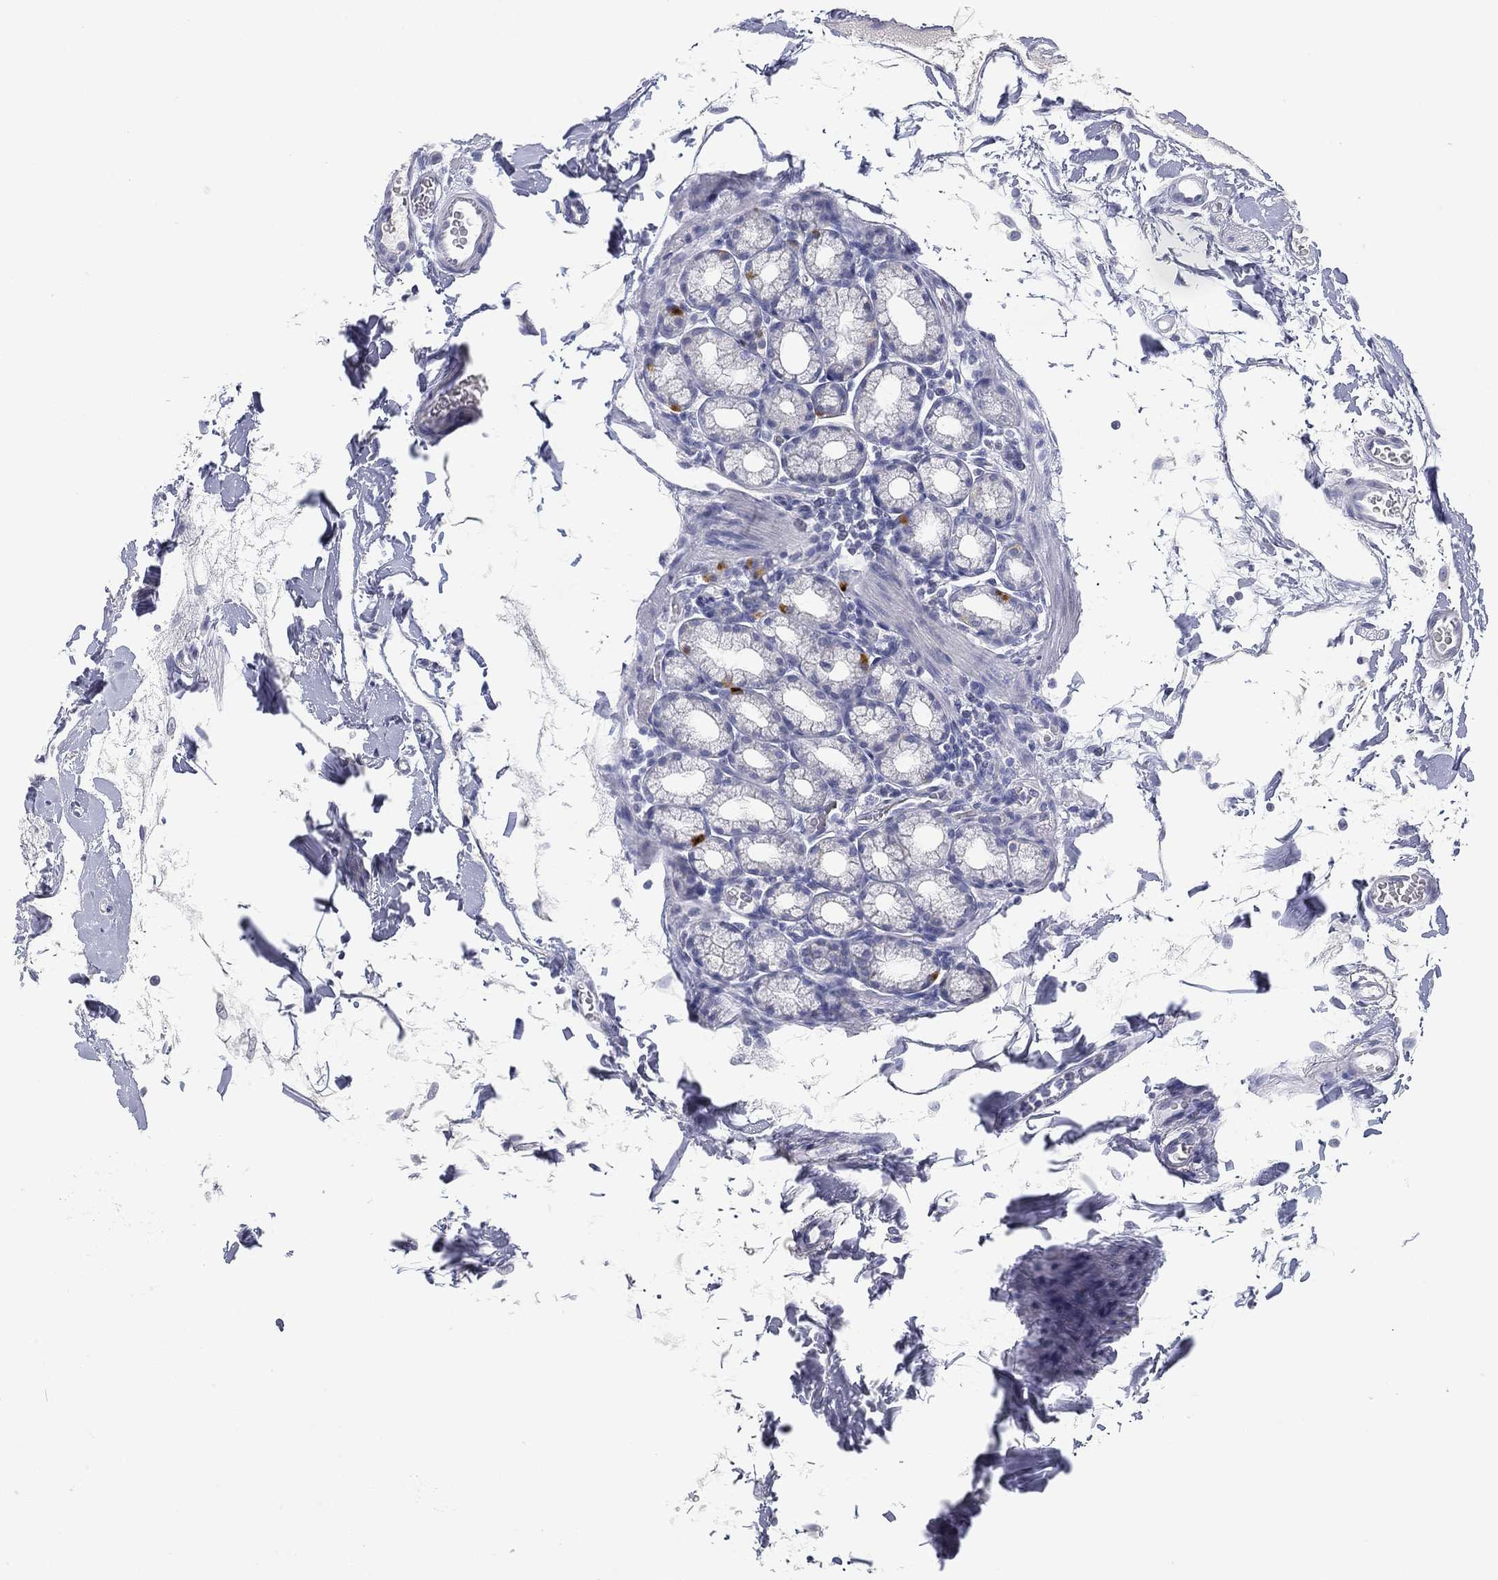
{"staining": {"intensity": "negative", "quantity": "none", "location": "none"}, "tissue": "duodenum", "cell_type": "Glandular cells", "image_type": "normal", "snomed": [{"axis": "morphology", "description": "Normal tissue, NOS"}, {"axis": "topography", "description": "Duodenum"}], "caption": "DAB (3,3'-diaminobenzidine) immunohistochemical staining of normal human duodenum reveals no significant expression in glandular cells. The staining is performed using DAB (3,3'-diaminobenzidine) brown chromogen with nuclei counter-stained in using hematoxylin.", "gene": "FMO1", "patient": {"sex": "male", "age": 59}}